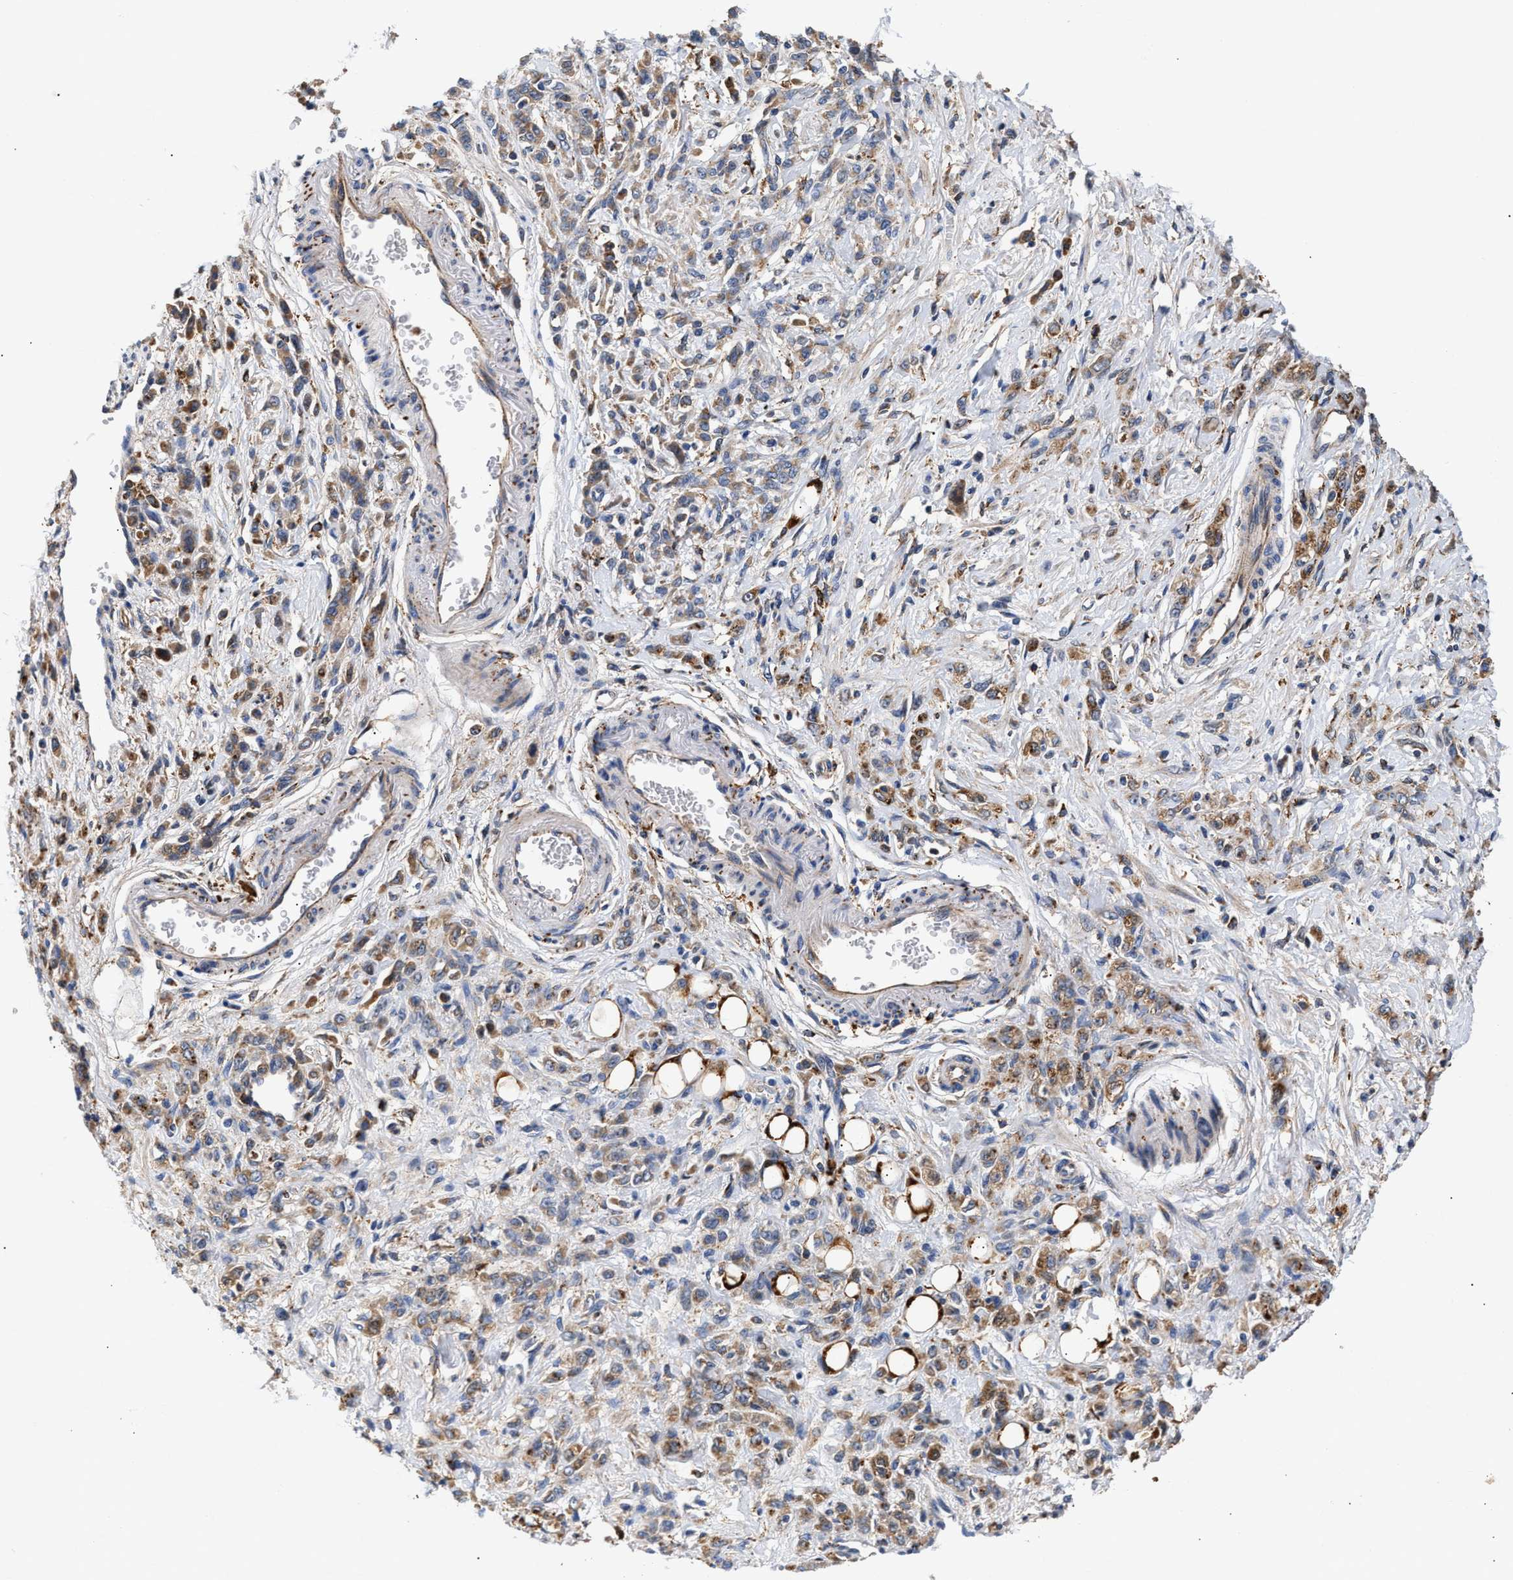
{"staining": {"intensity": "moderate", "quantity": ">75%", "location": "cytoplasmic/membranous"}, "tissue": "stomach cancer", "cell_type": "Tumor cells", "image_type": "cancer", "snomed": [{"axis": "morphology", "description": "Normal tissue, NOS"}, {"axis": "morphology", "description": "Adenocarcinoma, NOS"}, {"axis": "topography", "description": "Stomach"}], "caption": "Human stomach cancer (adenocarcinoma) stained with a protein marker exhibits moderate staining in tumor cells.", "gene": "CCDC146", "patient": {"sex": "male", "age": 82}}